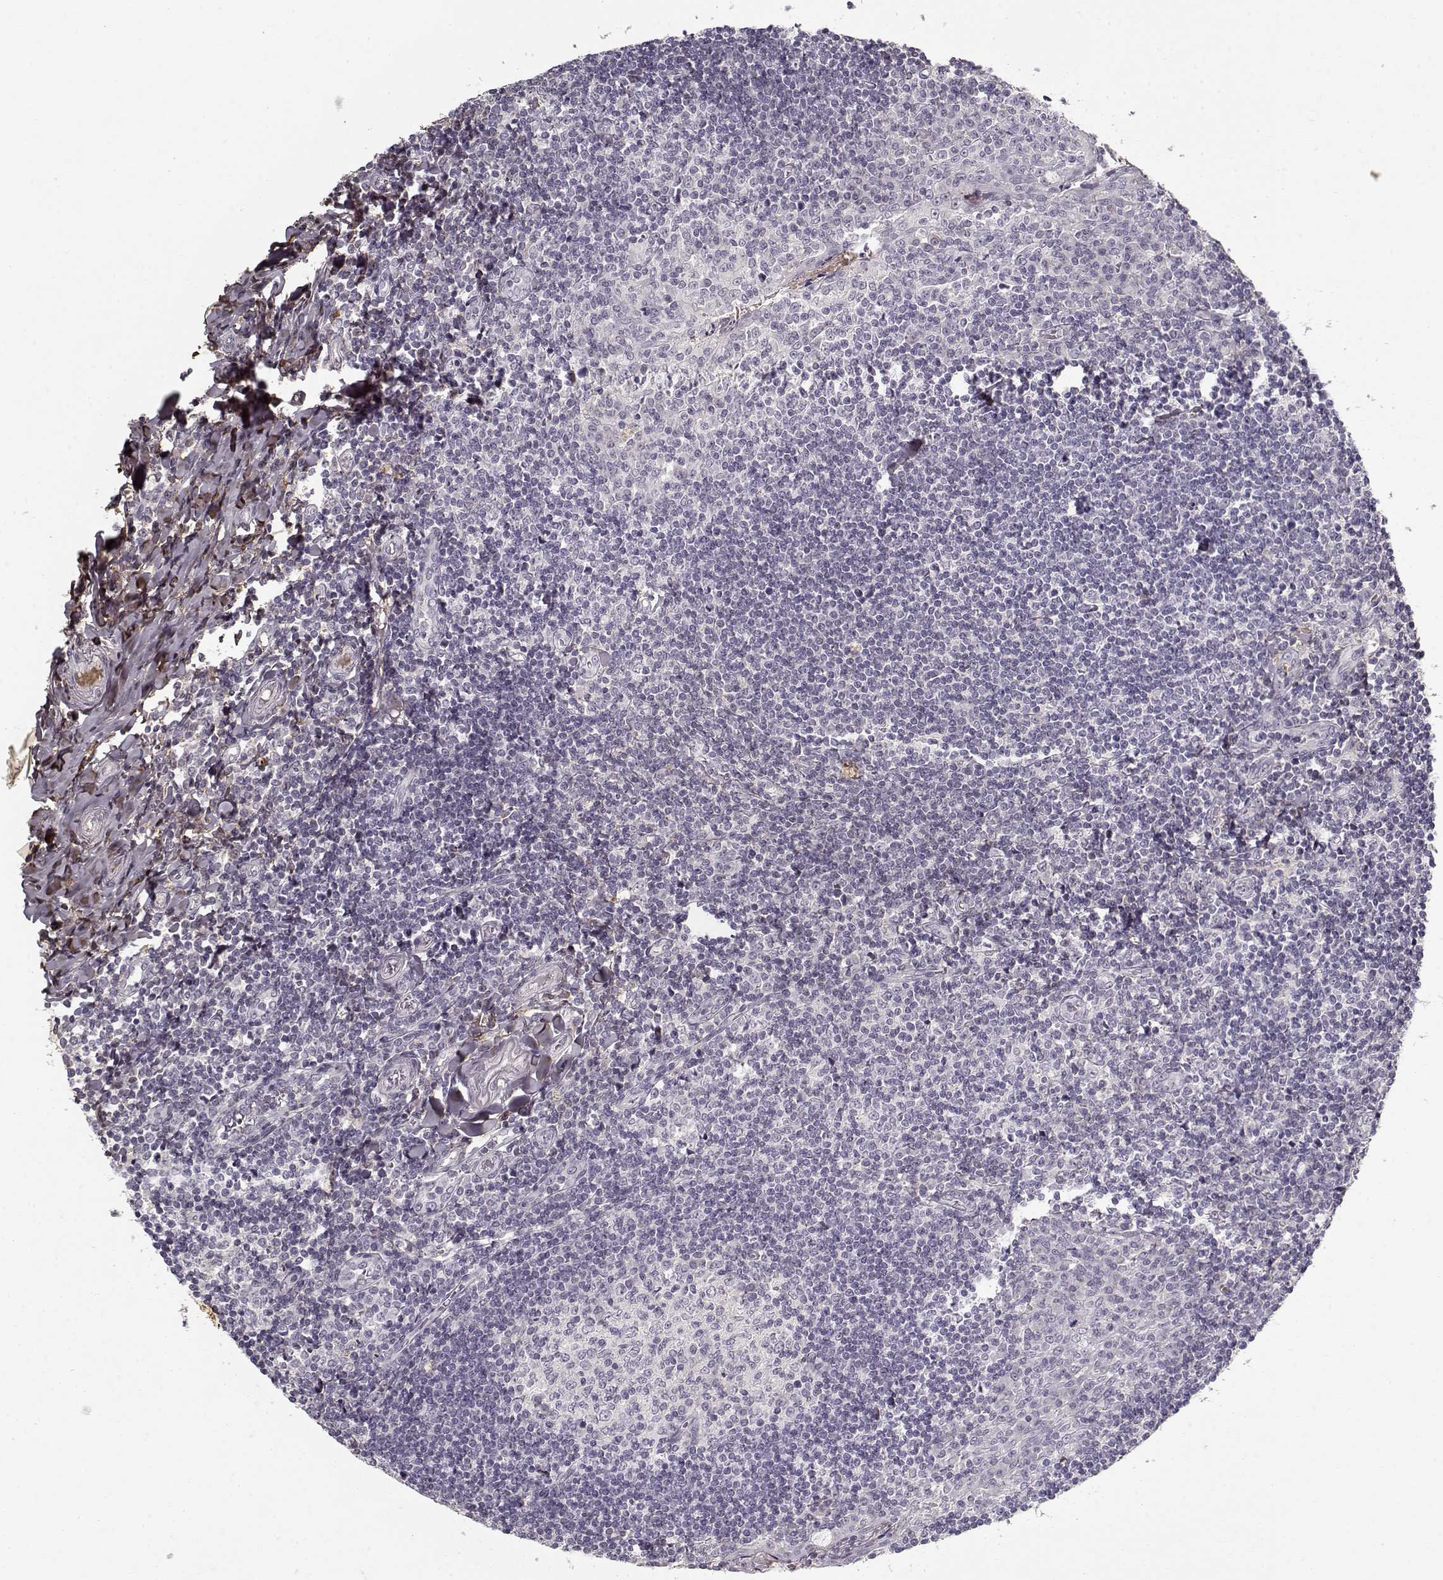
{"staining": {"intensity": "negative", "quantity": "none", "location": "none"}, "tissue": "tonsil", "cell_type": "Germinal center cells", "image_type": "normal", "snomed": [{"axis": "morphology", "description": "Normal tissue, NOS"}, {"axis": "topography", "description": "Tonsil"}], "caption": "Immunohistochemical staining of unremarkable tonsil reveals no significant staining in germinal center cells.", "gene": "LUM", "patient": {"sex": "female", "age": 12}}